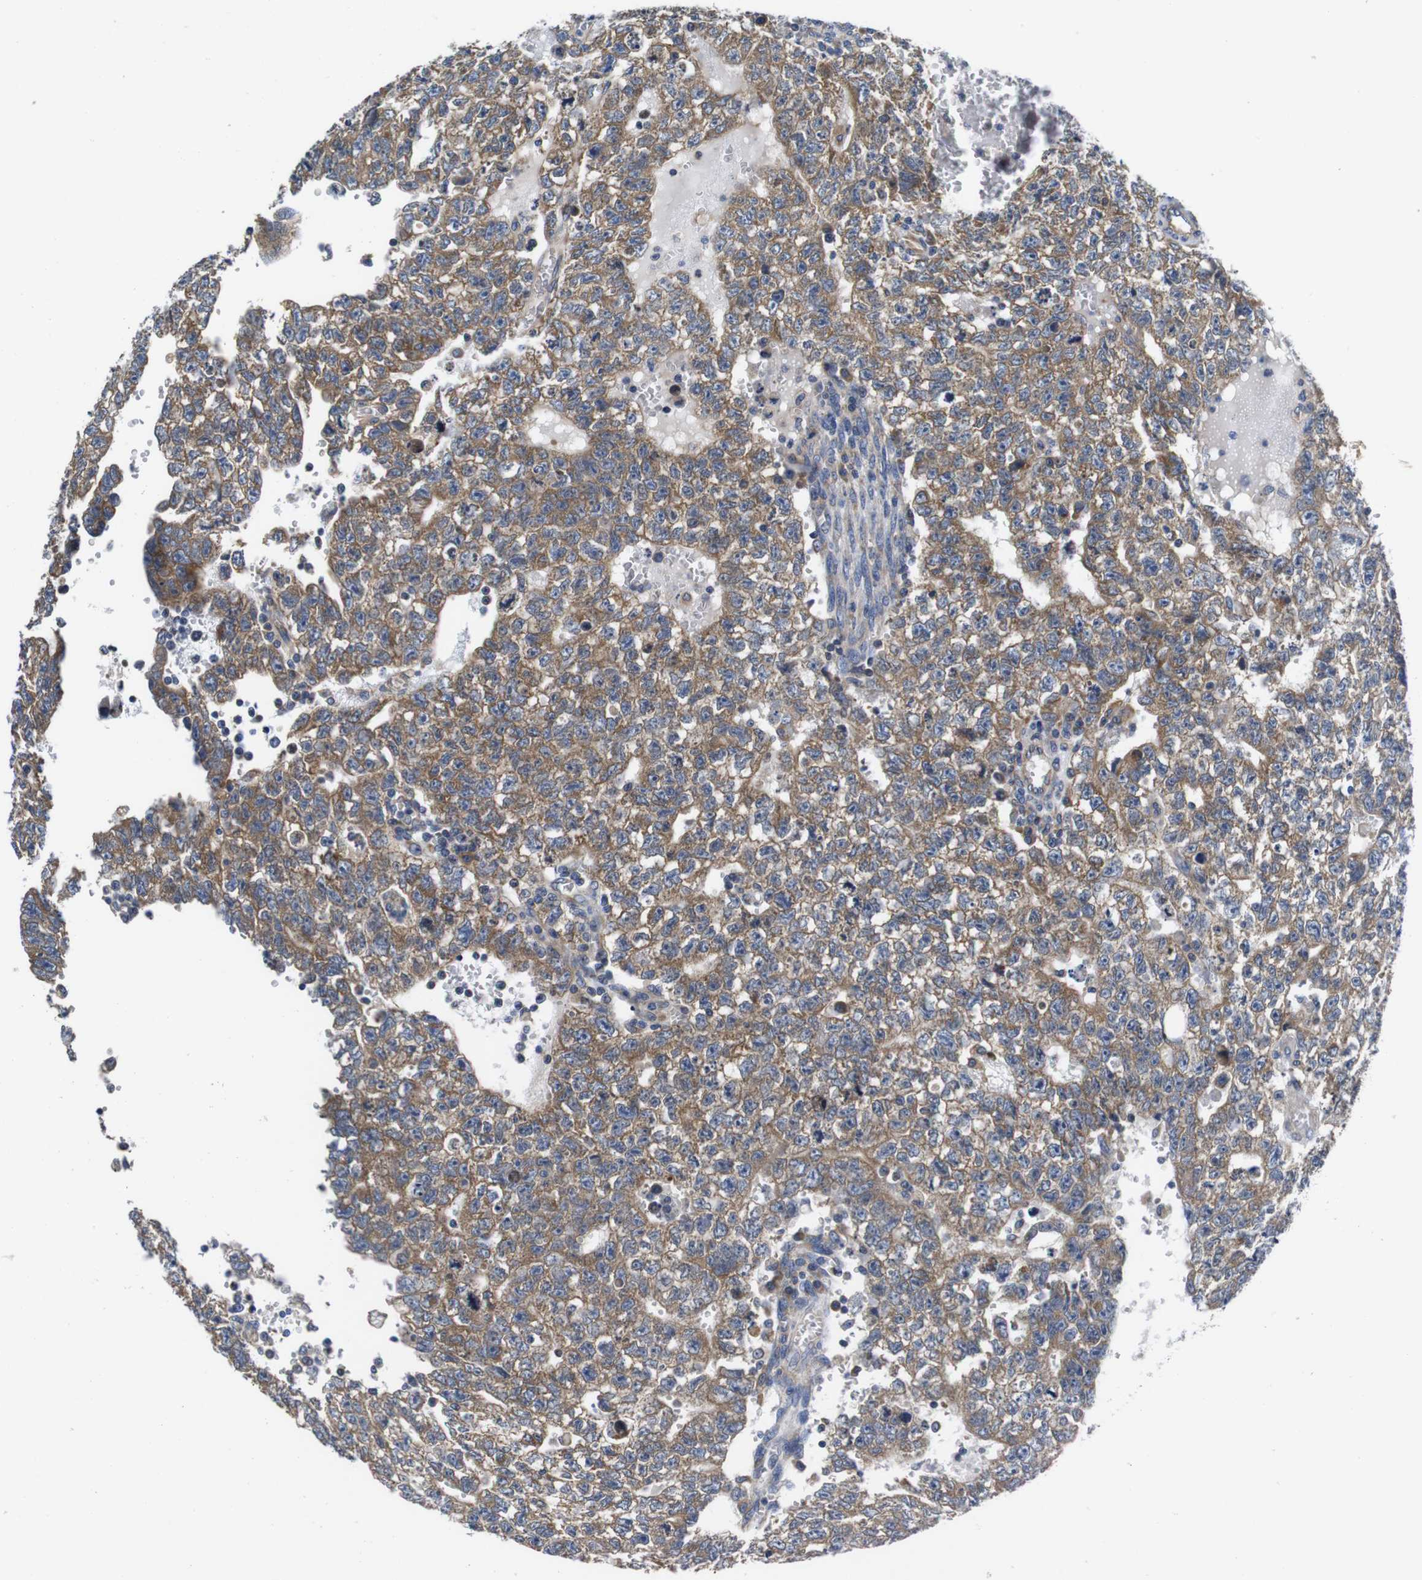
{"staining": {"intensity": "moderate", "quantity": ">75%", "location": "cytoplasmic/membranous"}, "tissue": "testis cancer", "cell_type": "Tumor cells", "image_type": "cancer", "snomed": [{"axis": "morphology", "description": "Seminoma, NOS"}, {"axis": "morphology", "description": "Carcinoma, Embryonal, NOS"}, {"axis": "topography", "description": "Testis"}], "caption": "IHC staining of testis cancer, which exhibits medium levels of moderate cytoplasmic/membranous positivity in approximately >75% of tumor cells indicating moderate cytoplasmic/membranous protein positivity. The staining was performed using DAB (3,3'-diaminobenzidine) (brown) for protein detection and nuclei were counterstained in hematoxylin (blue).", "gene": "MARCHF7", "patient": {"sex": "male", "age": 38}}